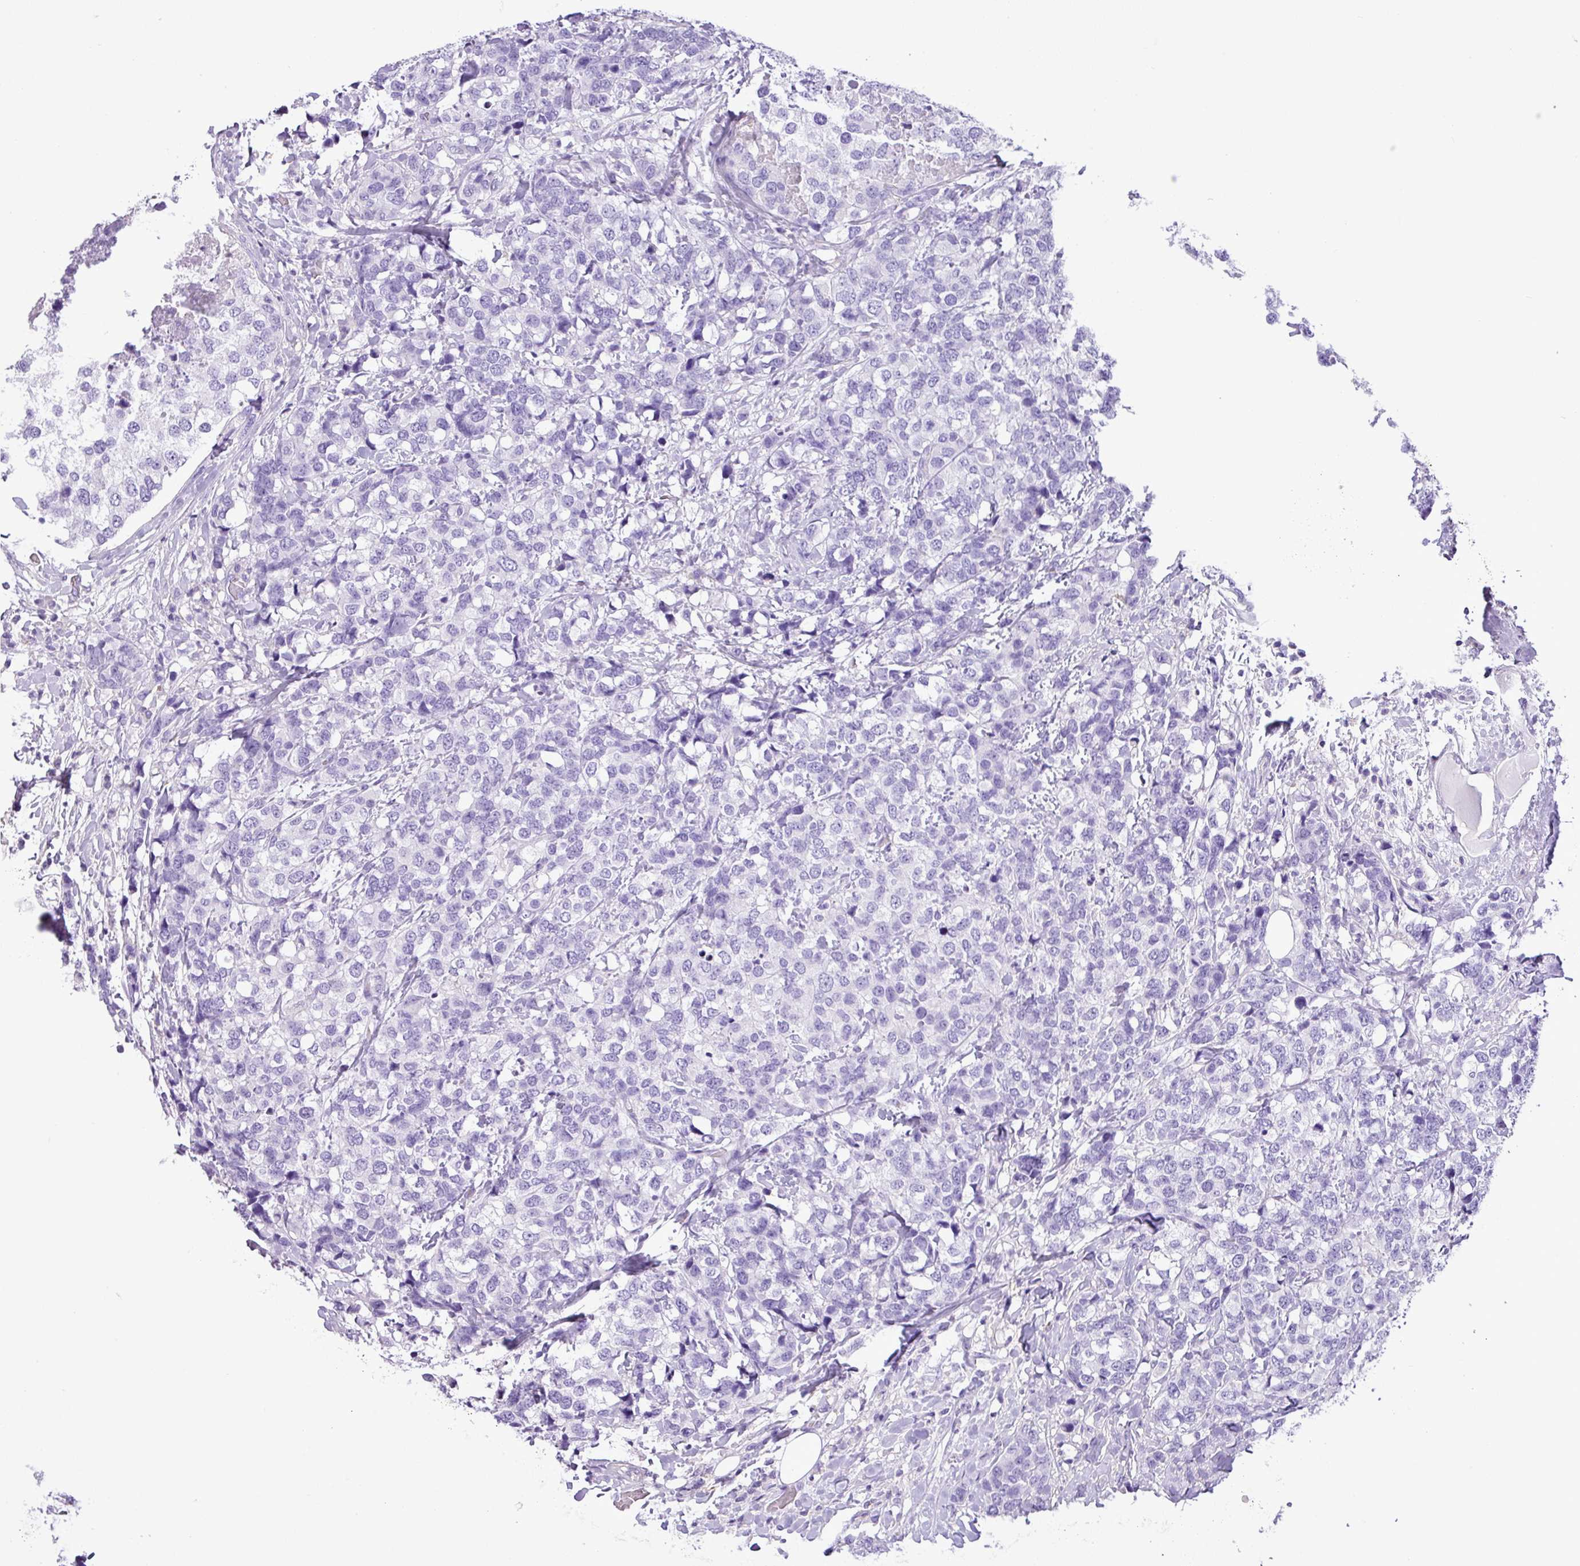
{"staining": {"intensity": "negative", "quantity": "none", "location": "none"}, "tissue": "breast cancer", "cell_type": "Tumor cells", "image_type": "cancer", "snomed": [{"axis": "morphology", "description": "Lobular carcinoma"}, {"axis": "topography", "description": "Breast"}], "caption": "The immunohistochemistry (IHC) image has no significant staining in tumor cells of breast cancer tissue.", "gene": "ZNF334", "patient": {"sex": "female", "age": 59}}